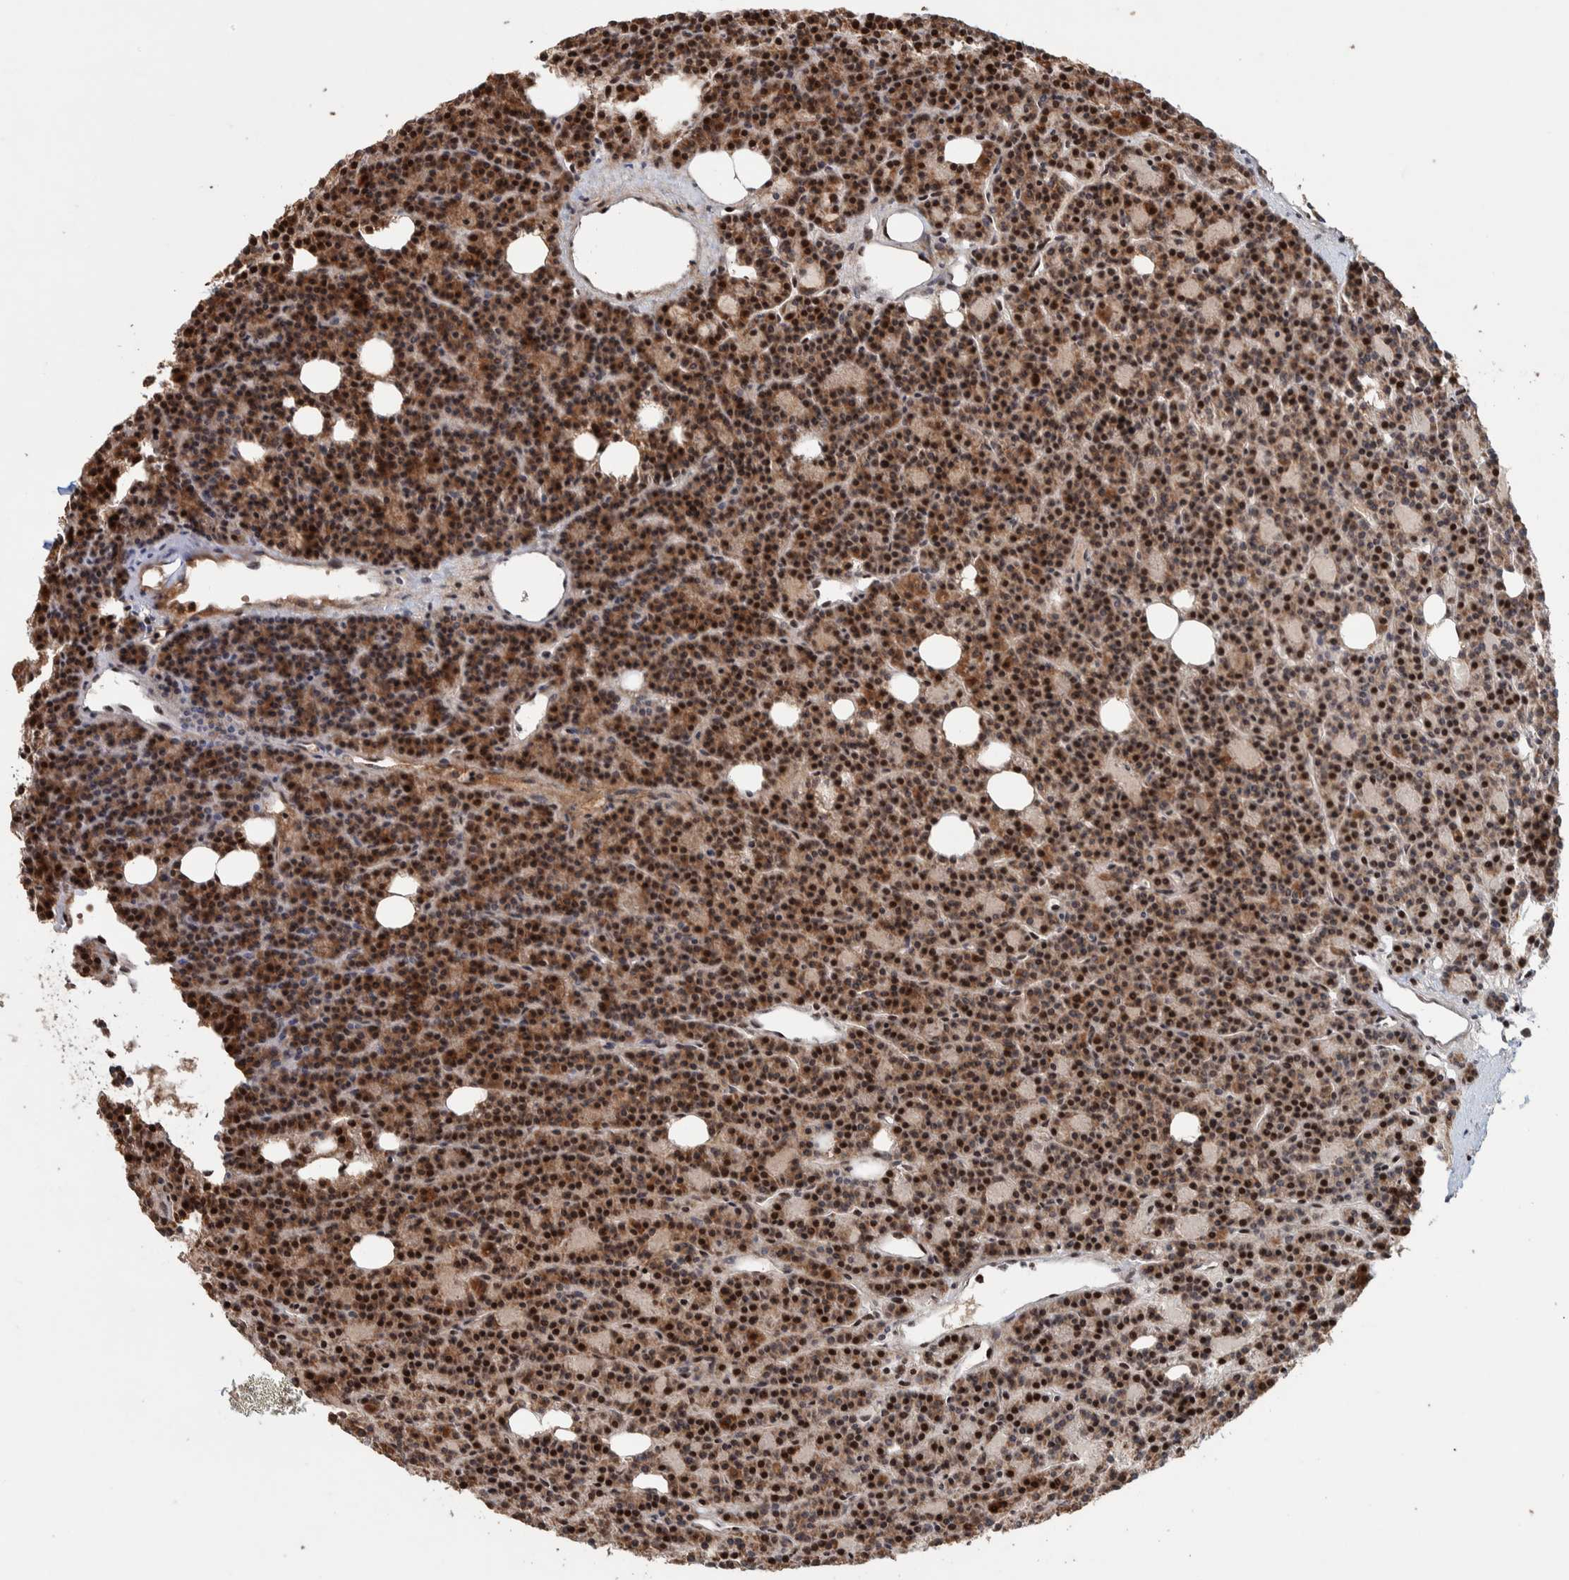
{"staining": {"intensity": "strong", "quantity": ">75%", "location": "cytoplasmic/membranous,nuclear"}, "tissue": "parathyroid gland", "cell_type": "Glandular cells", "image_type": "normal", "snomed": [{"axis": "morphology", "description": "Normal tissue, NOS"}, {"axis": "morphology", "description": "Adenoma, NOS"}, {"axis": "topography", "description": "Parathyroid gland"}], "caption": "The micrograph demonstrates immunohistochemical staining of benign parathyroid gland. There is strong cytoplasmic/membranous,nuclear staining is identified in about >75% of glandular cells. The protein is stained brown, and the nuclei are stained in blue (DAB (3,3'-diaminobenzidine) IHC with brightfield microscopy, high magnification).", "gene": "CHD4", "patient": {"sex": "female", "age": 57}}